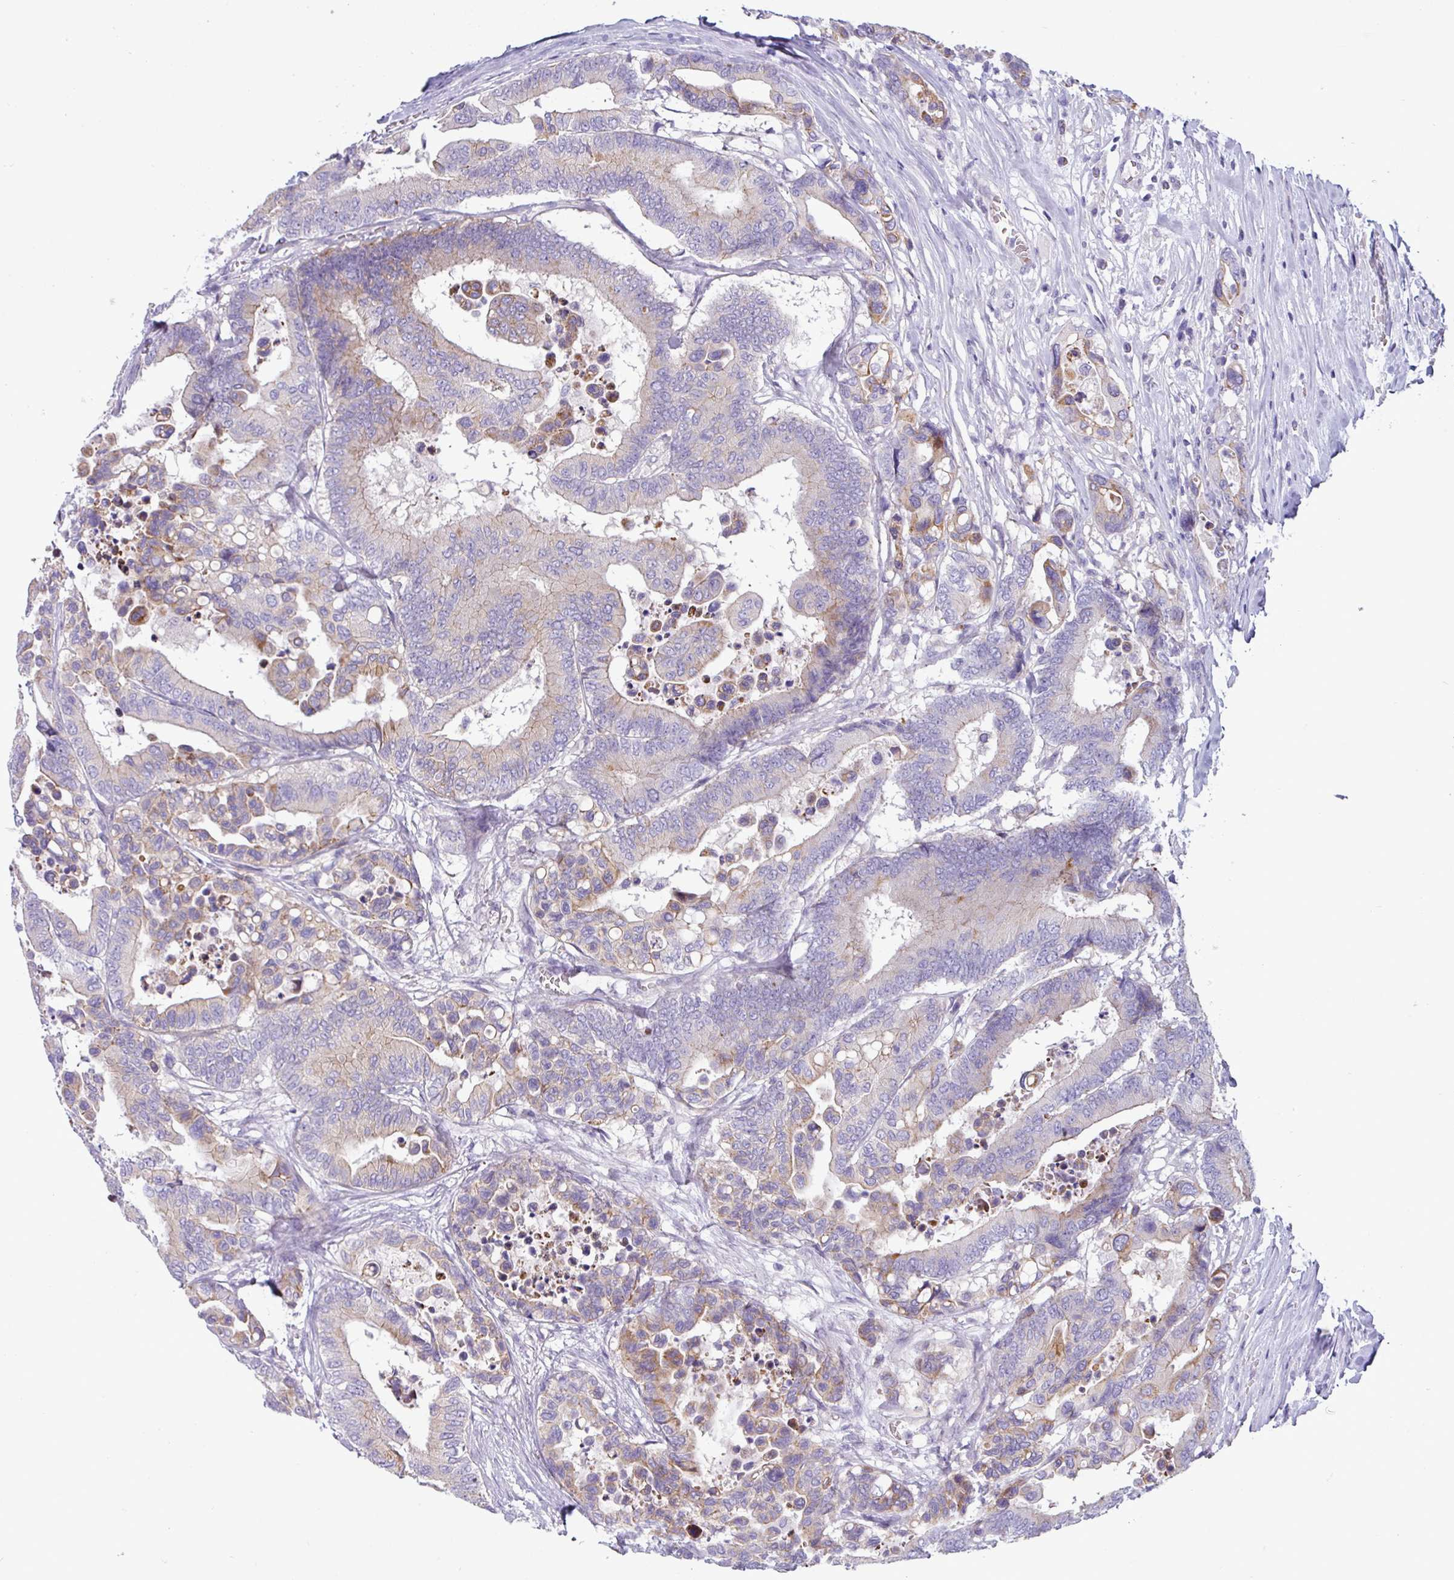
{"staining": {"intensity": "weak", "quantity": "25%-75%", "location": "cytoplasmic/membranous"}, "tissue": "colorectal cancer", "cell_type": "Tumor cells", "image_type": "cancer", "snomed": [{"axis": "morphology", "description": "Normal tissue, NOS"}, {"axis": "morphology", "description": "Adenocarcinoma, NOS"}, {"axis": "topography", "description": "Colon"}], "caption": "High-magnification brightfield microscopy of colorectal adenocarcinoma stained with DAB (brown) and counterstained with hematoxylin (blue). tumor cells exhibit weak cytoplasmic/membranous staining is present in approximately25%-75% of cells.", "gene": "ACAP3", "patient": {"sex": "male", "age": 82}}